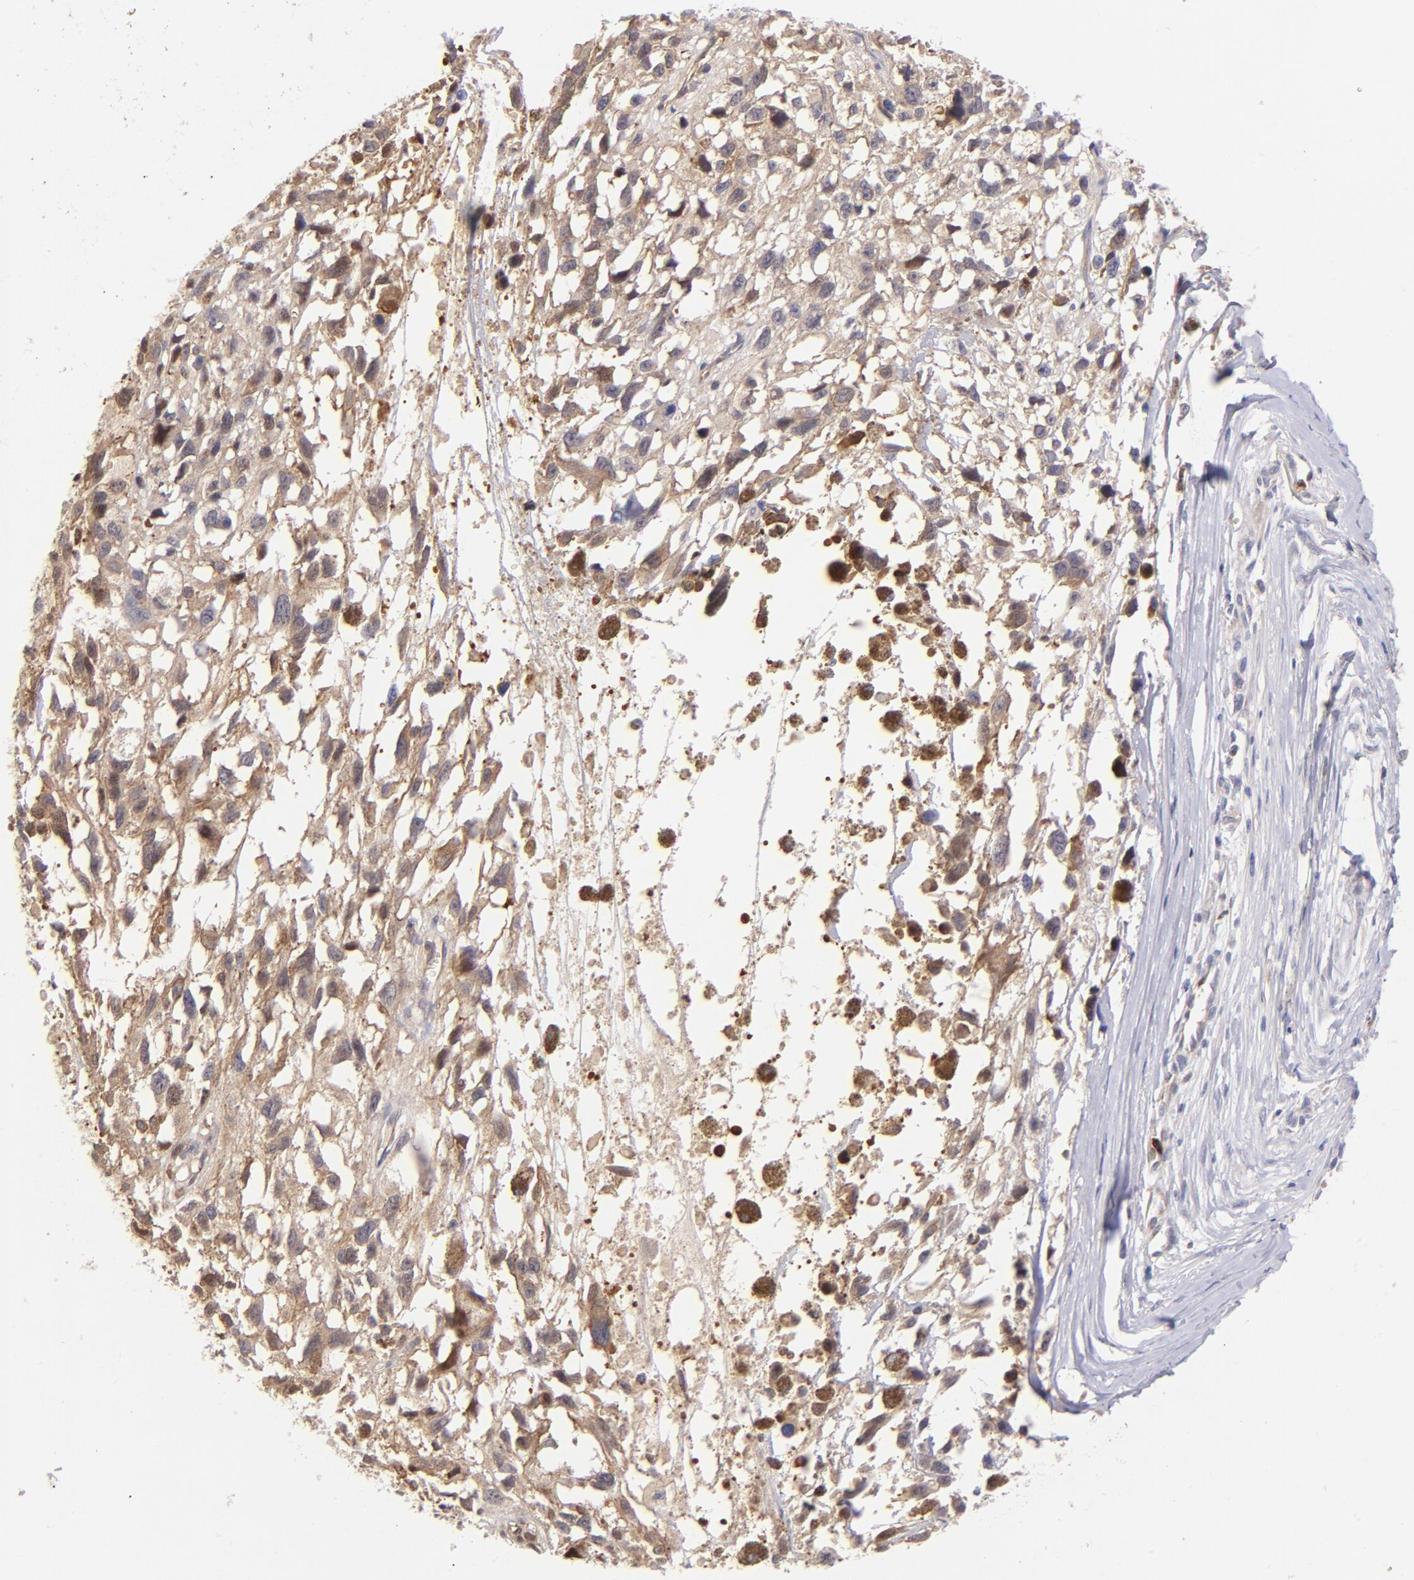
{"staining": {"intensity": "moderate", "quantity": ">75%", "location": "cytoplasmic/membranous,nuclear"}, "tissue": "melanoma", "cell_type": "Tumor cells", "image_type": "cancer", "snomed": [{"axis": "morphology", "description": "Malignant melanoma, Metastatic site"}, {"axis": "topography", "description": "Lymph node"}], "caption": "Malignant melanoma (metastatic site) tissue reveals moderate cytoplasmic/membranous and nuclear positivity in approximately >75% of tumor cells", "gene": "YWHAB", "patient": {"sex": "male", "age": 59}}